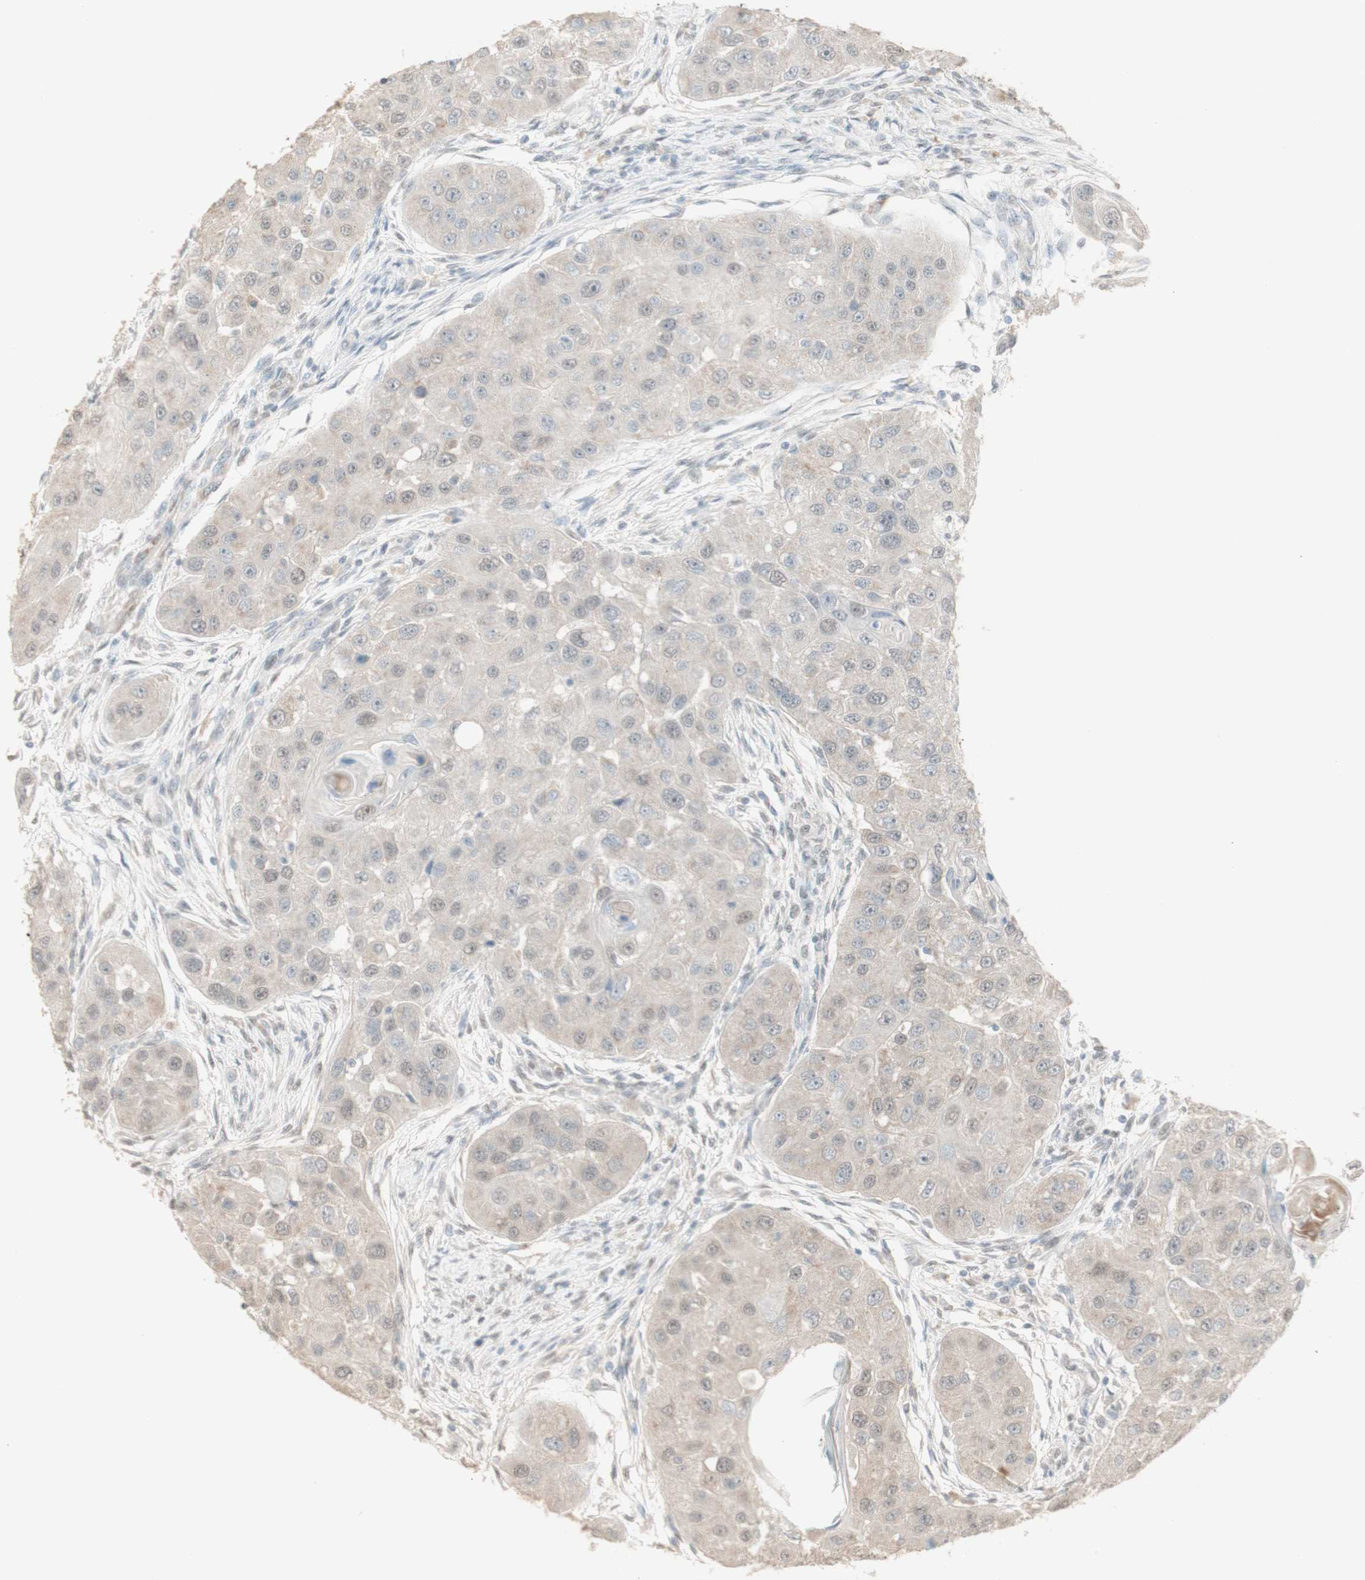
{"staining": {"intensity": "negative", "quantity": "none", "location": "none"}, "tissue": "head and neck cancer", "cell_type": "Tumor cells", "image_type": "cancer", "snomed": [{"axis": "morphology", "description": "Normal tissue, NOS"}, {"axis": "morphology", "description": "Squamous cell carcinoma, NOS"}, {"axis": "topography", "description": "Skeletal muscle"}, {"axis": "topography", "description": "Head-Neck"}], "caption": "High power microscopy histopathology image of an immunohistochemistry (IHC) photomicrograph of squamous cell carcinoma (head and neck), revealing no significant staining in tumor cells. (Brightfield microscopy of DAB IHC at high magnification).", "gene": "MUC3A", "patient": {"sex": "male", "age": 51}}